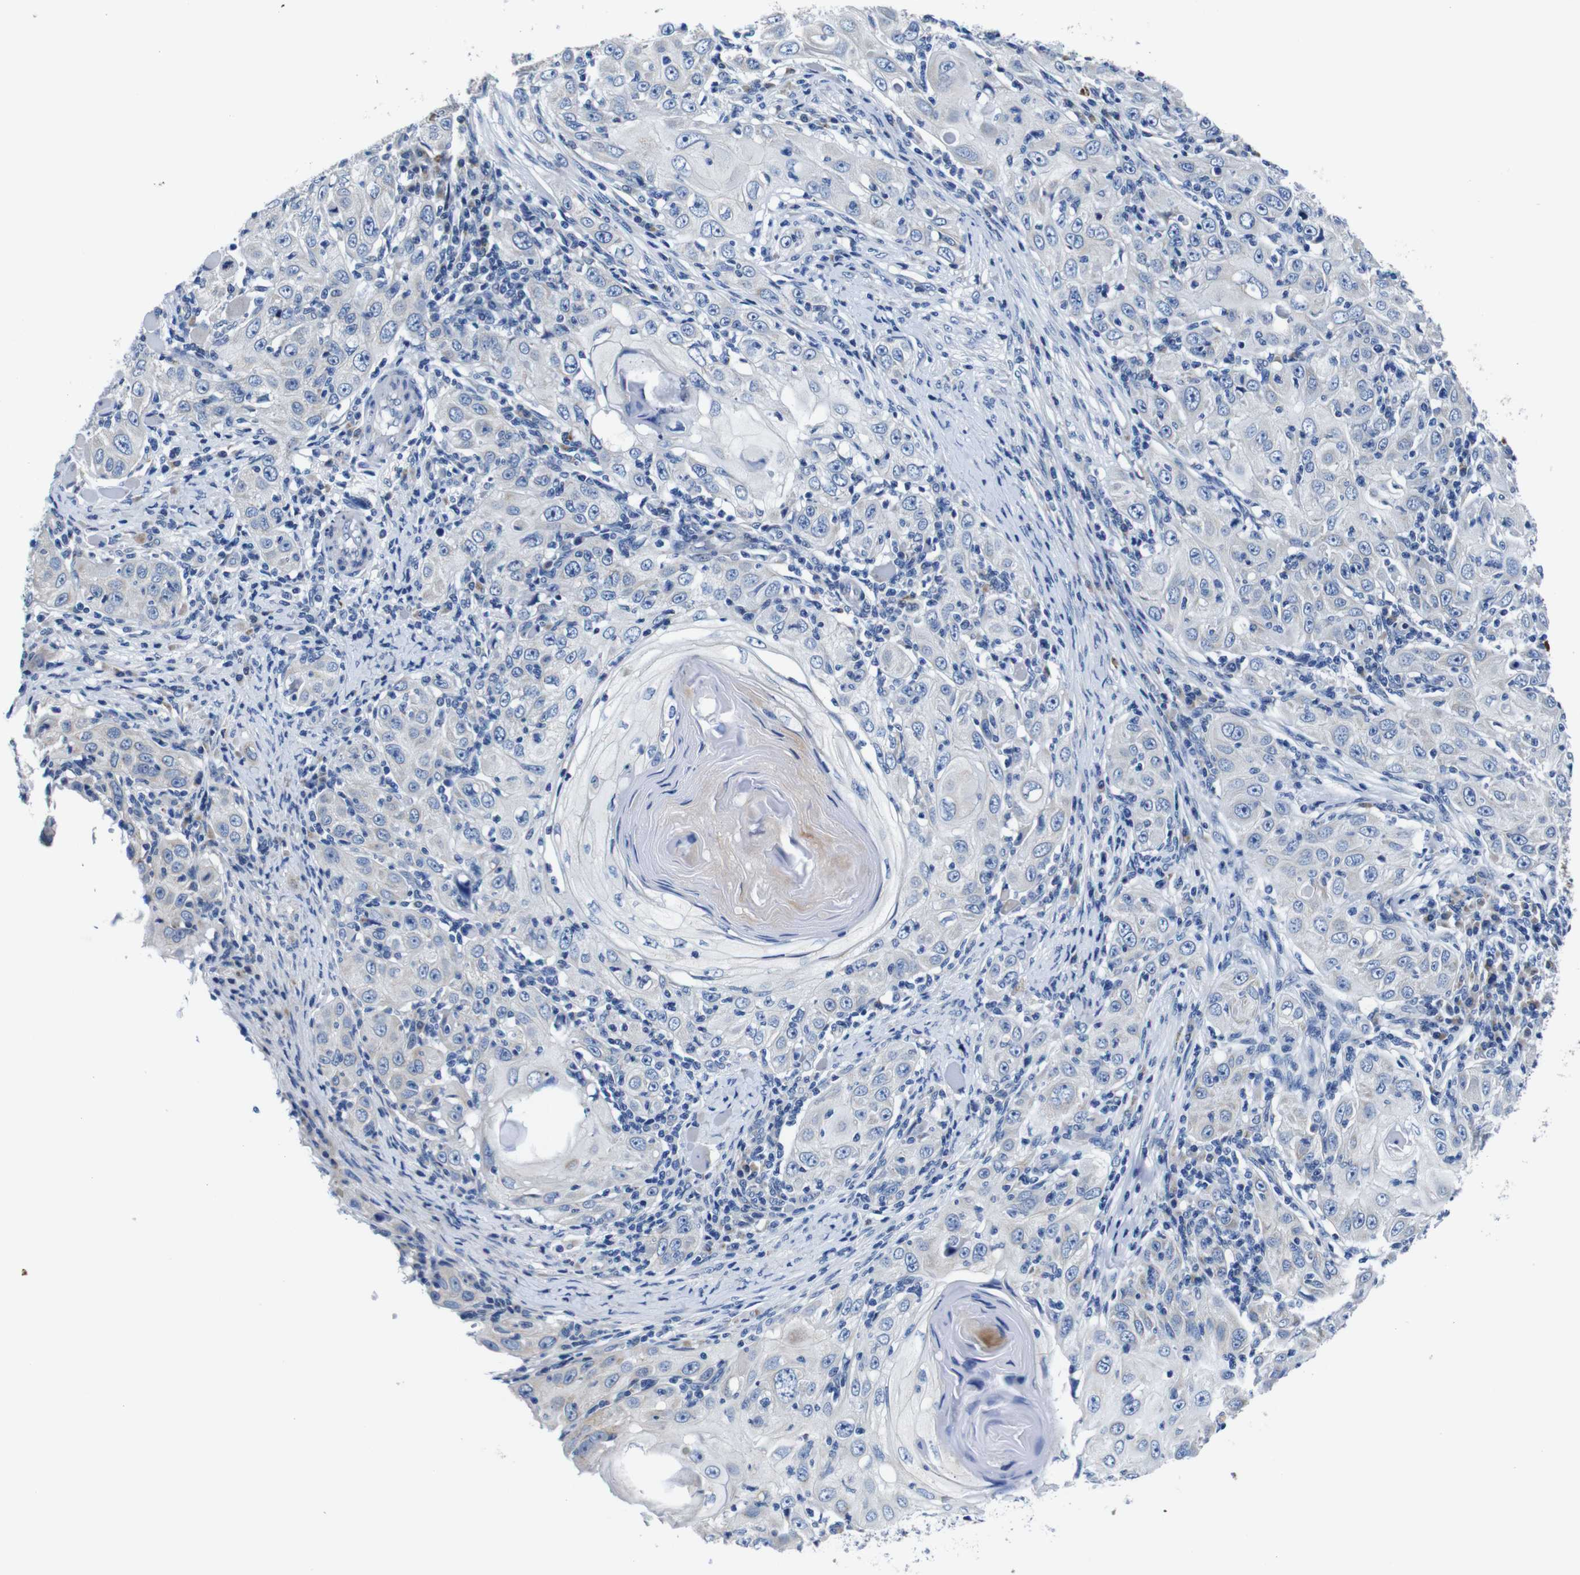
{"staining": {"intensity": "negative", "quantity": "none", "location": "none"}, "tissue": "skin cancer", "cell_type": "Tumor cells", "image_type": "cancer", "snomed": [{"axis": "morphology", "description": "Squamous cell carcinoma, NOS"}, {"axis": "topography", "description": "Skin"}], "caption": "Immunohistochemical staining of skin cancer (squamous cell carcinoma) demonstrates no significant staining in tumor cells. Brightfield microscopy of immunohistochemistry (IHC) stained with DAB (3,3'-diaminobenzidine) (brown) and hematoxylin (blue), captured at high magnification.", "gene": "SNX19", "patient": {"sex": "female", "age": 88}}